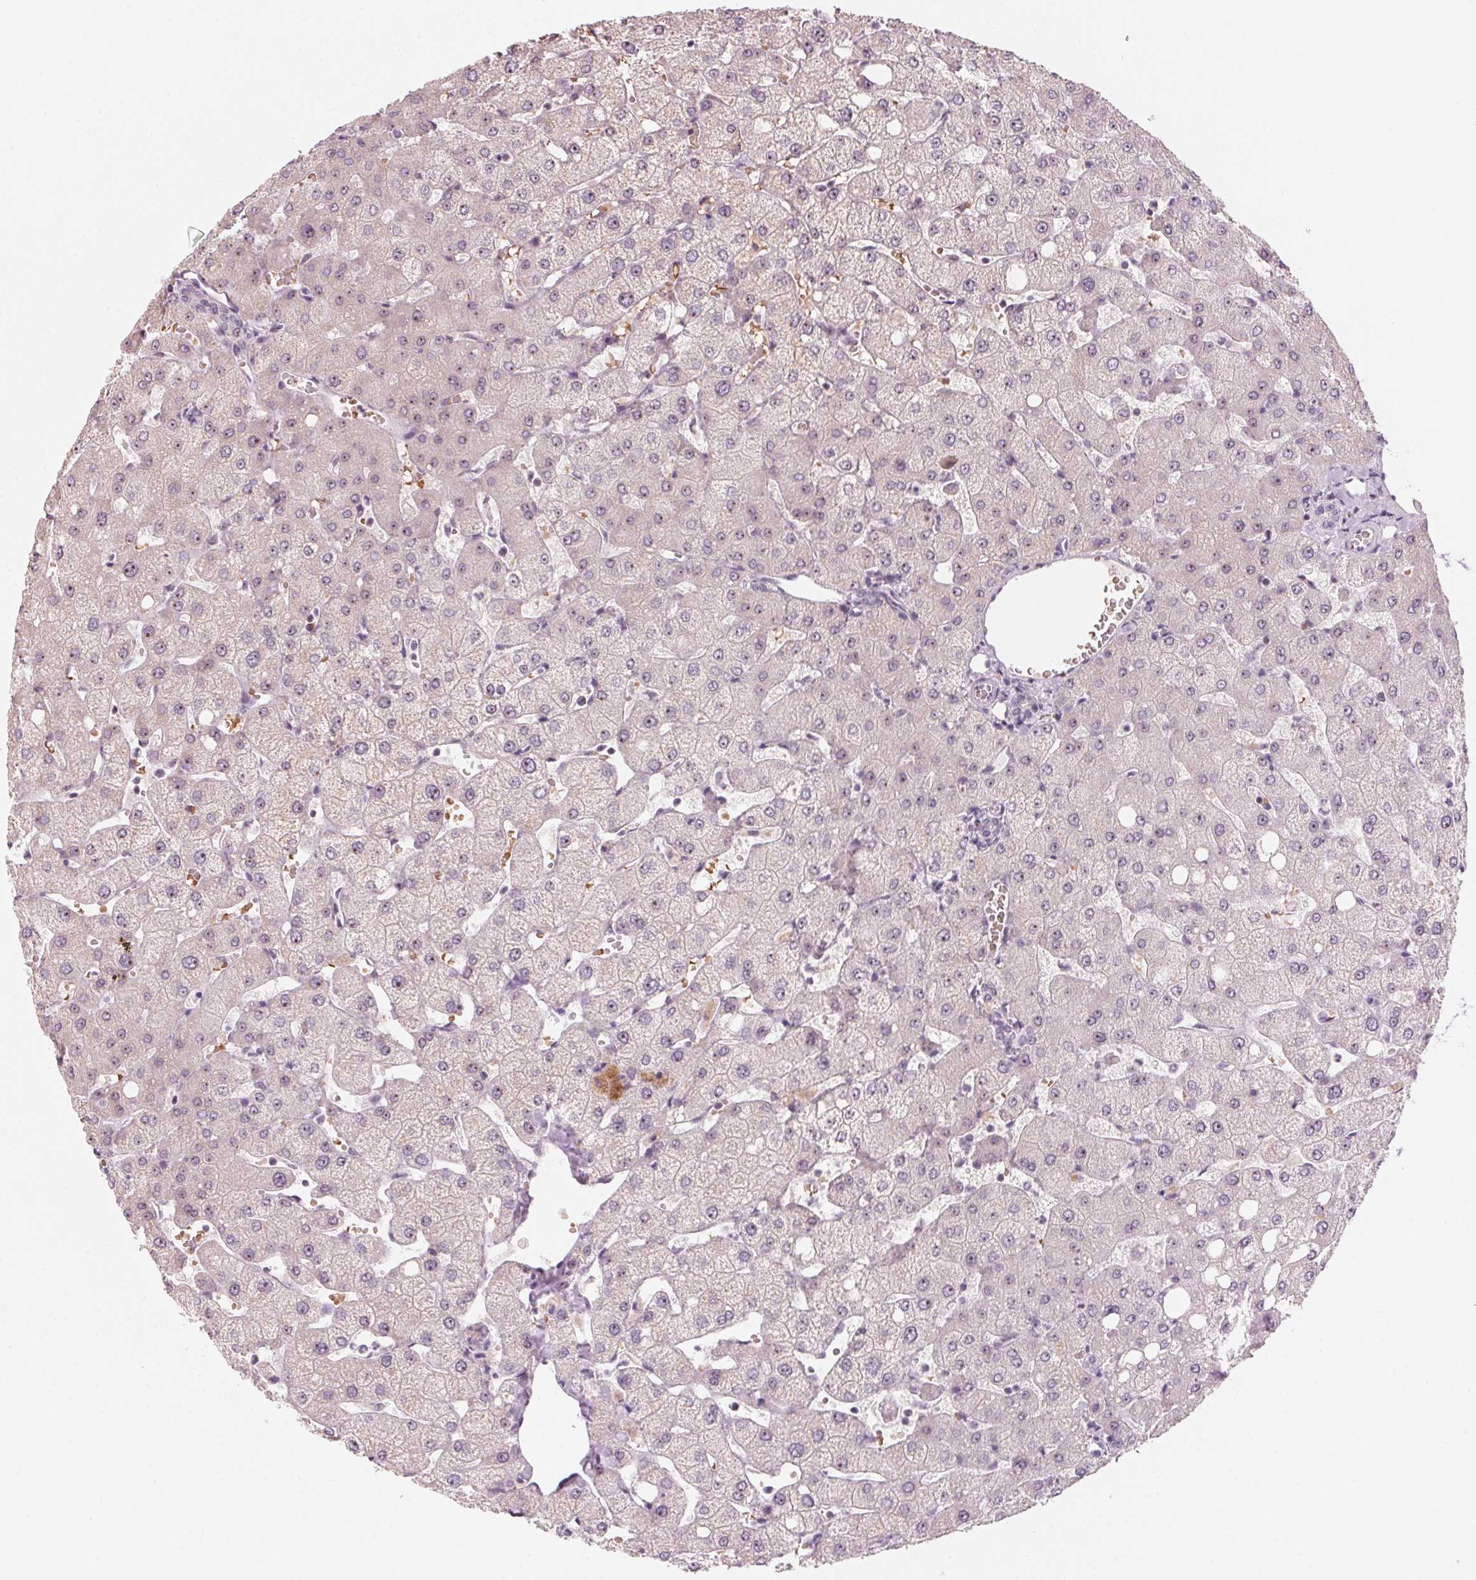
{"staining": {"intensity": "negative", "quantity": "none", "location": "none"}, "tissue": "liver", "cell_type": "Cholangiocytes", "image_type": "normal", "snomed": [{"axis": "morphology", "description": "Normal tissue, NOS"}, {"axis": "topography", "description": "Liver"}], "caption": "A high-resolution micrograph shows IHC staining of benign liver, which demonstrates no significant expression in cholangiocytes. (DAB immunohistochemistry with hematoxylin counter stain).", "gene": "DNTTIP2", "patient": {"sex": "female", "age": 54}}